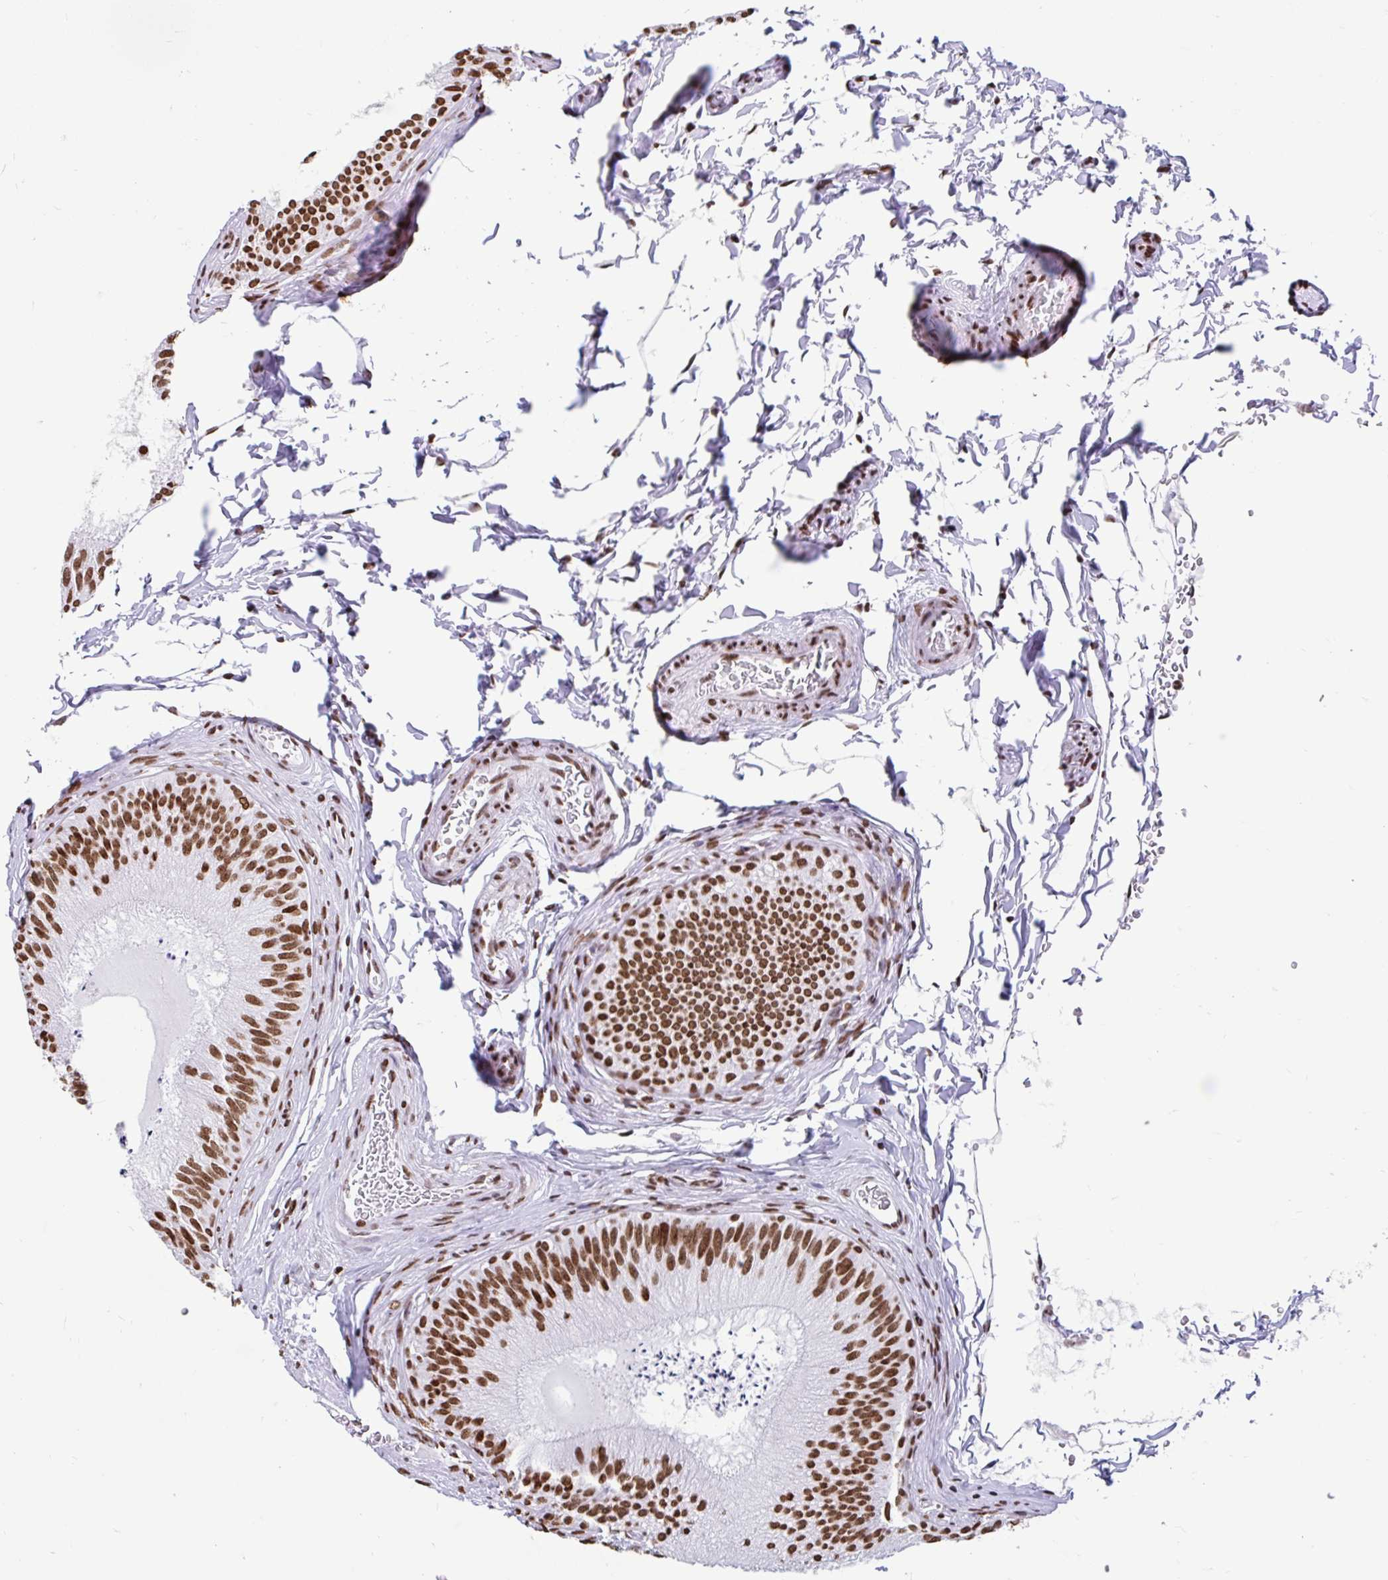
{"staining": {"intensity": "strong", "quantity": ">75%", "location": "nuclear"}, "tissue": "epididymis", "cell_type": "Glandular cells", "image_type": "normal", "snomed": [{"axis": "morphology", "description": "Normal tissue, NOS"}, {"axis": "topography", "description": "Epididymis"}], "caption": "The photomicrograph shows a brown stain indicating the presence of a protein in the nuclear of glandular cells in epididymis.", "gene": "KHDRBS1", "patient": {"sex": "male", "age": 24}}